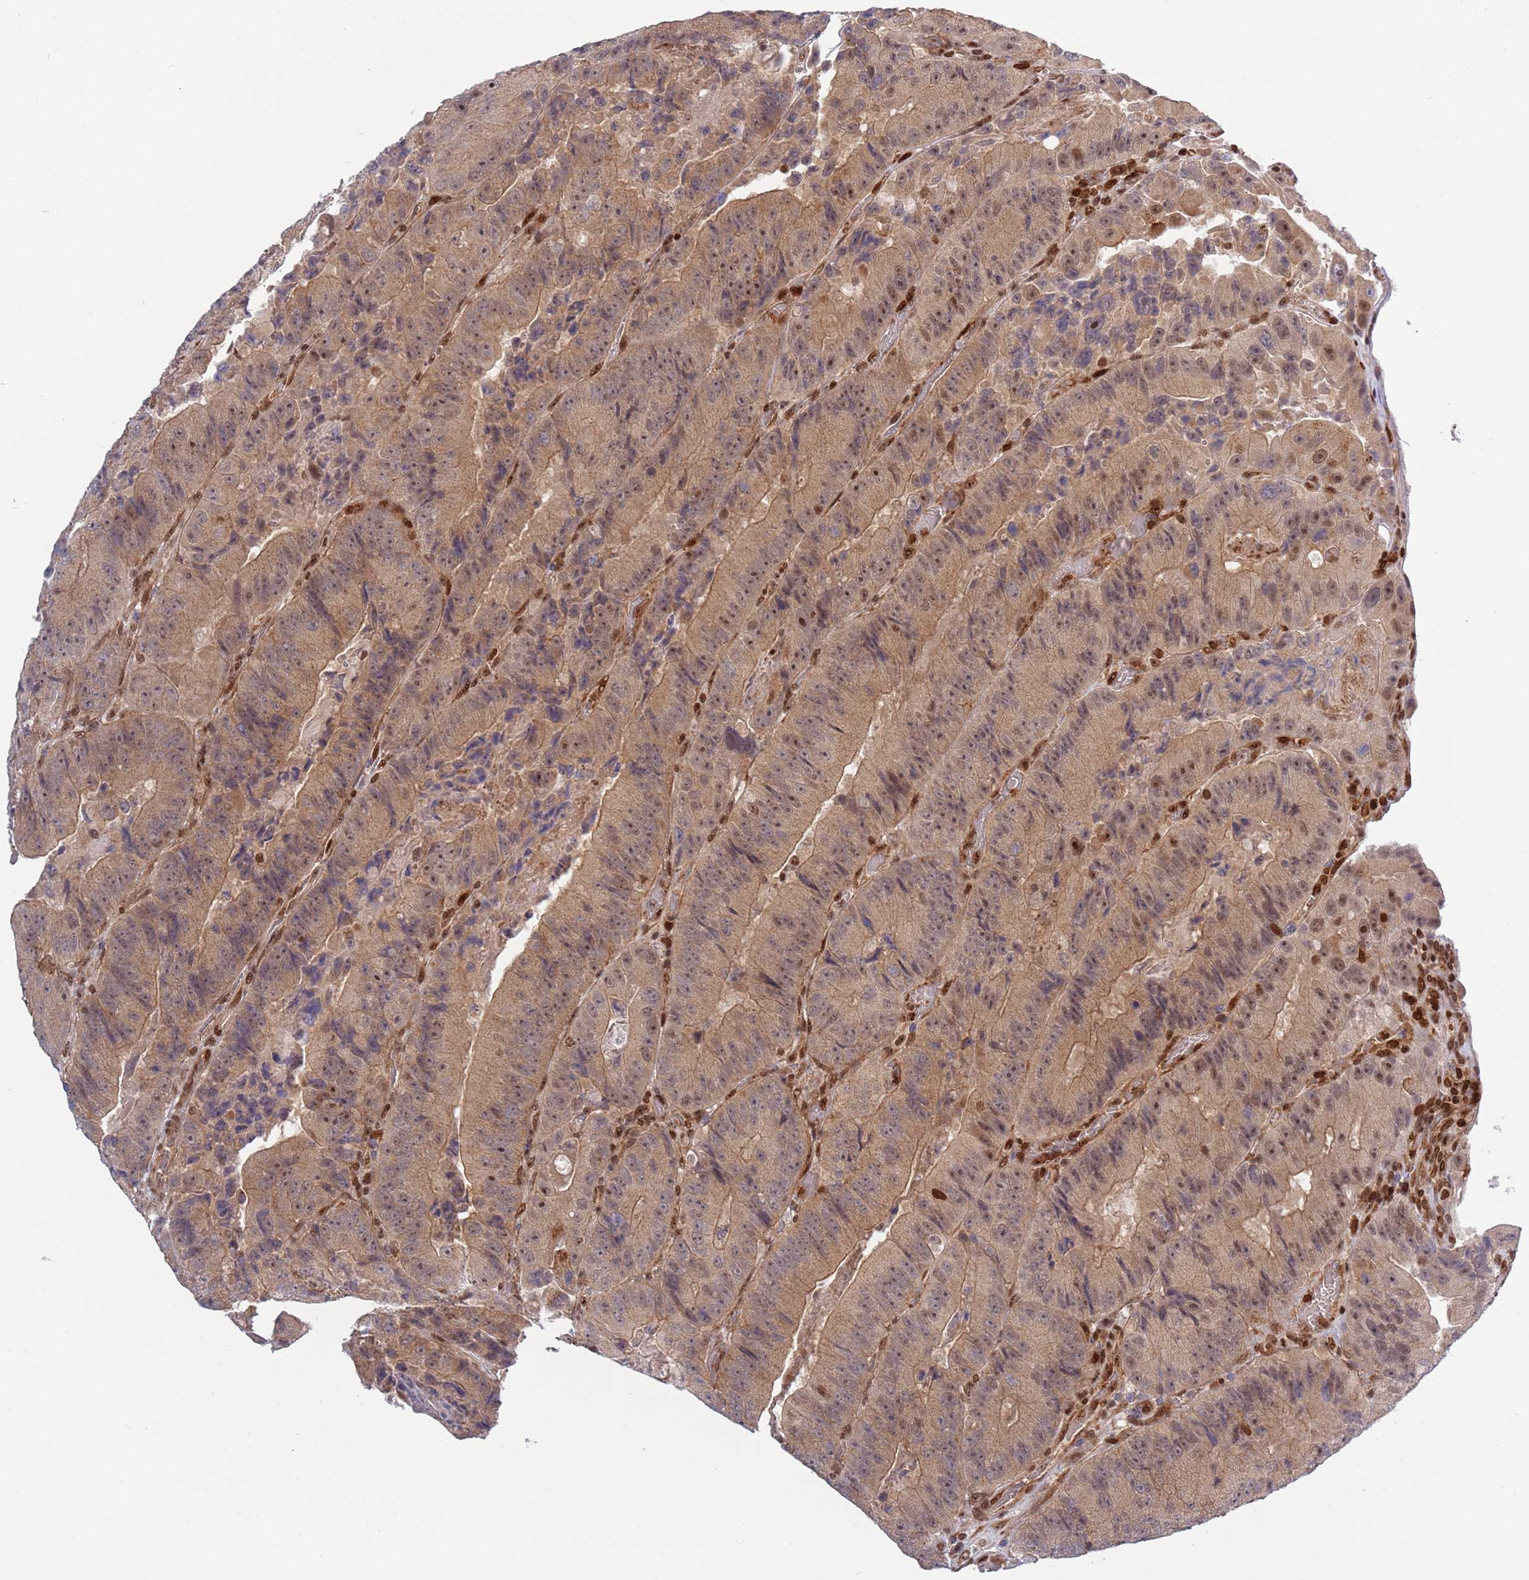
{"staining": {"intensity": "moderate", "quantity": ">75%", "location": "cytoplasmic/membranous,nuclear"}, "tissue": "colorectal cancer", "cell_type": "Tumor cells", "image_type": "cancer", "snomed": [{"axis": "morphology", "description": "Adenocarcinoma, NOS"}, {"axis": "topography", "description": "Colon"}], "caption": "Adenocarcinoma (colorectal) tissue demonstrates moderate cytoplasmic/membranous and nuclear expression in about >75% of tumor cells, visualized by immunohistochemistry. The protein is shown in brown color, while the nuclei are stained blue.", "gene": "TBX10", "patient": {"sex": "female", "age": 86}}